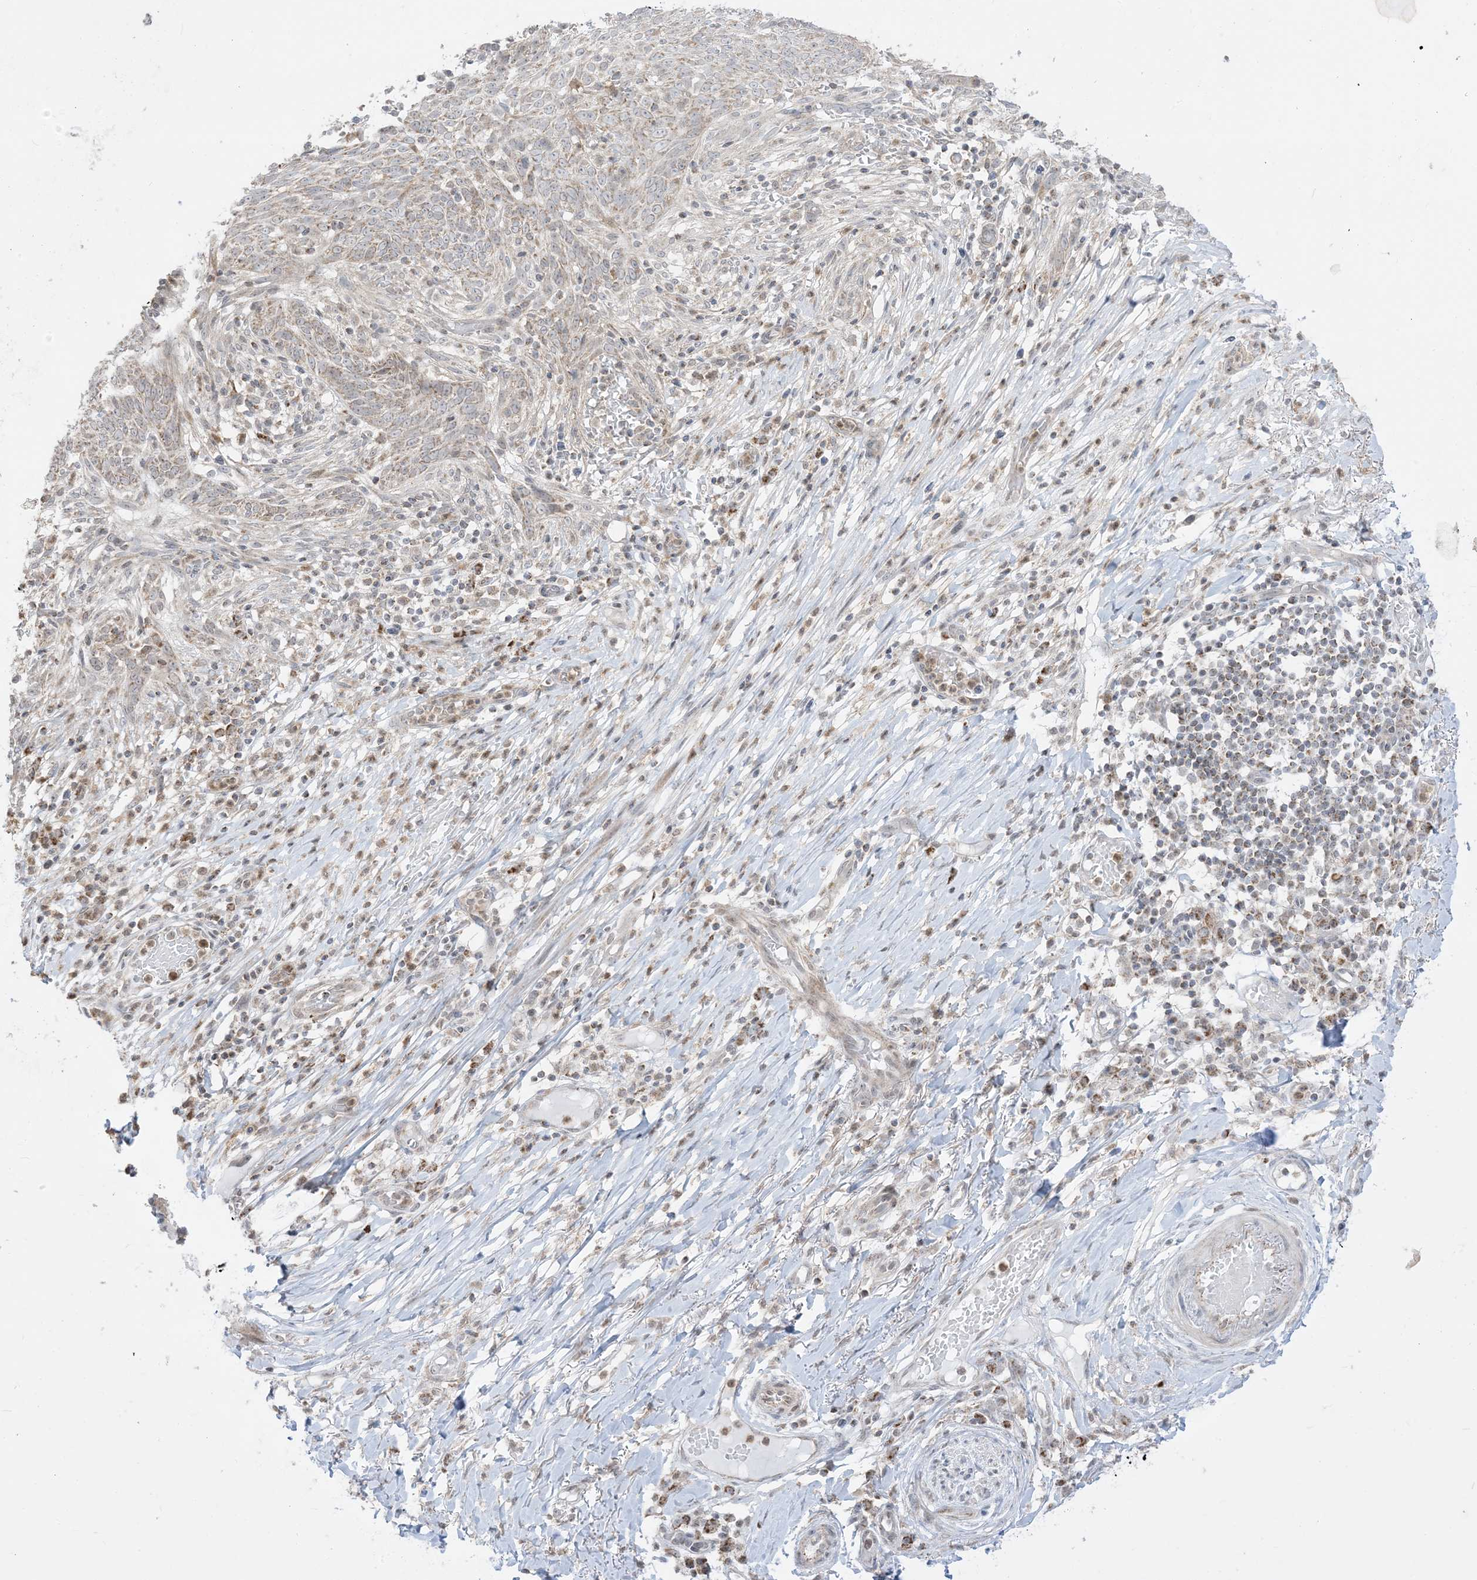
{"staining": {"intensity": "weak", "quantity": "25%-75%", "location": "cytoplasmic/membranous"}, "tissue": "skin cancer", "cell_type": "Tumor cells", "image_type": "cancer", "snomed": [{"axis": "morphology", "description": "Normal tissue, NOS"}, {"axis": "morphology", "description": "Basal cell carcinoma"}, {"axis": "topography", "description": "Skin"}], "caption": "A photomicrograph of skin cancer stained for a protein shows weak cytoplasmic/membranous brown staining in tumor cells. The staining was performed using DAB (3,3'-diaminobenzidine) to visualize the protein expression in brown, while the nuclei were stained in blue with hematoxylin (Magnification: 20x).", "gene": "KANSL3", "patient": {"sex": "male", "age": 64}}